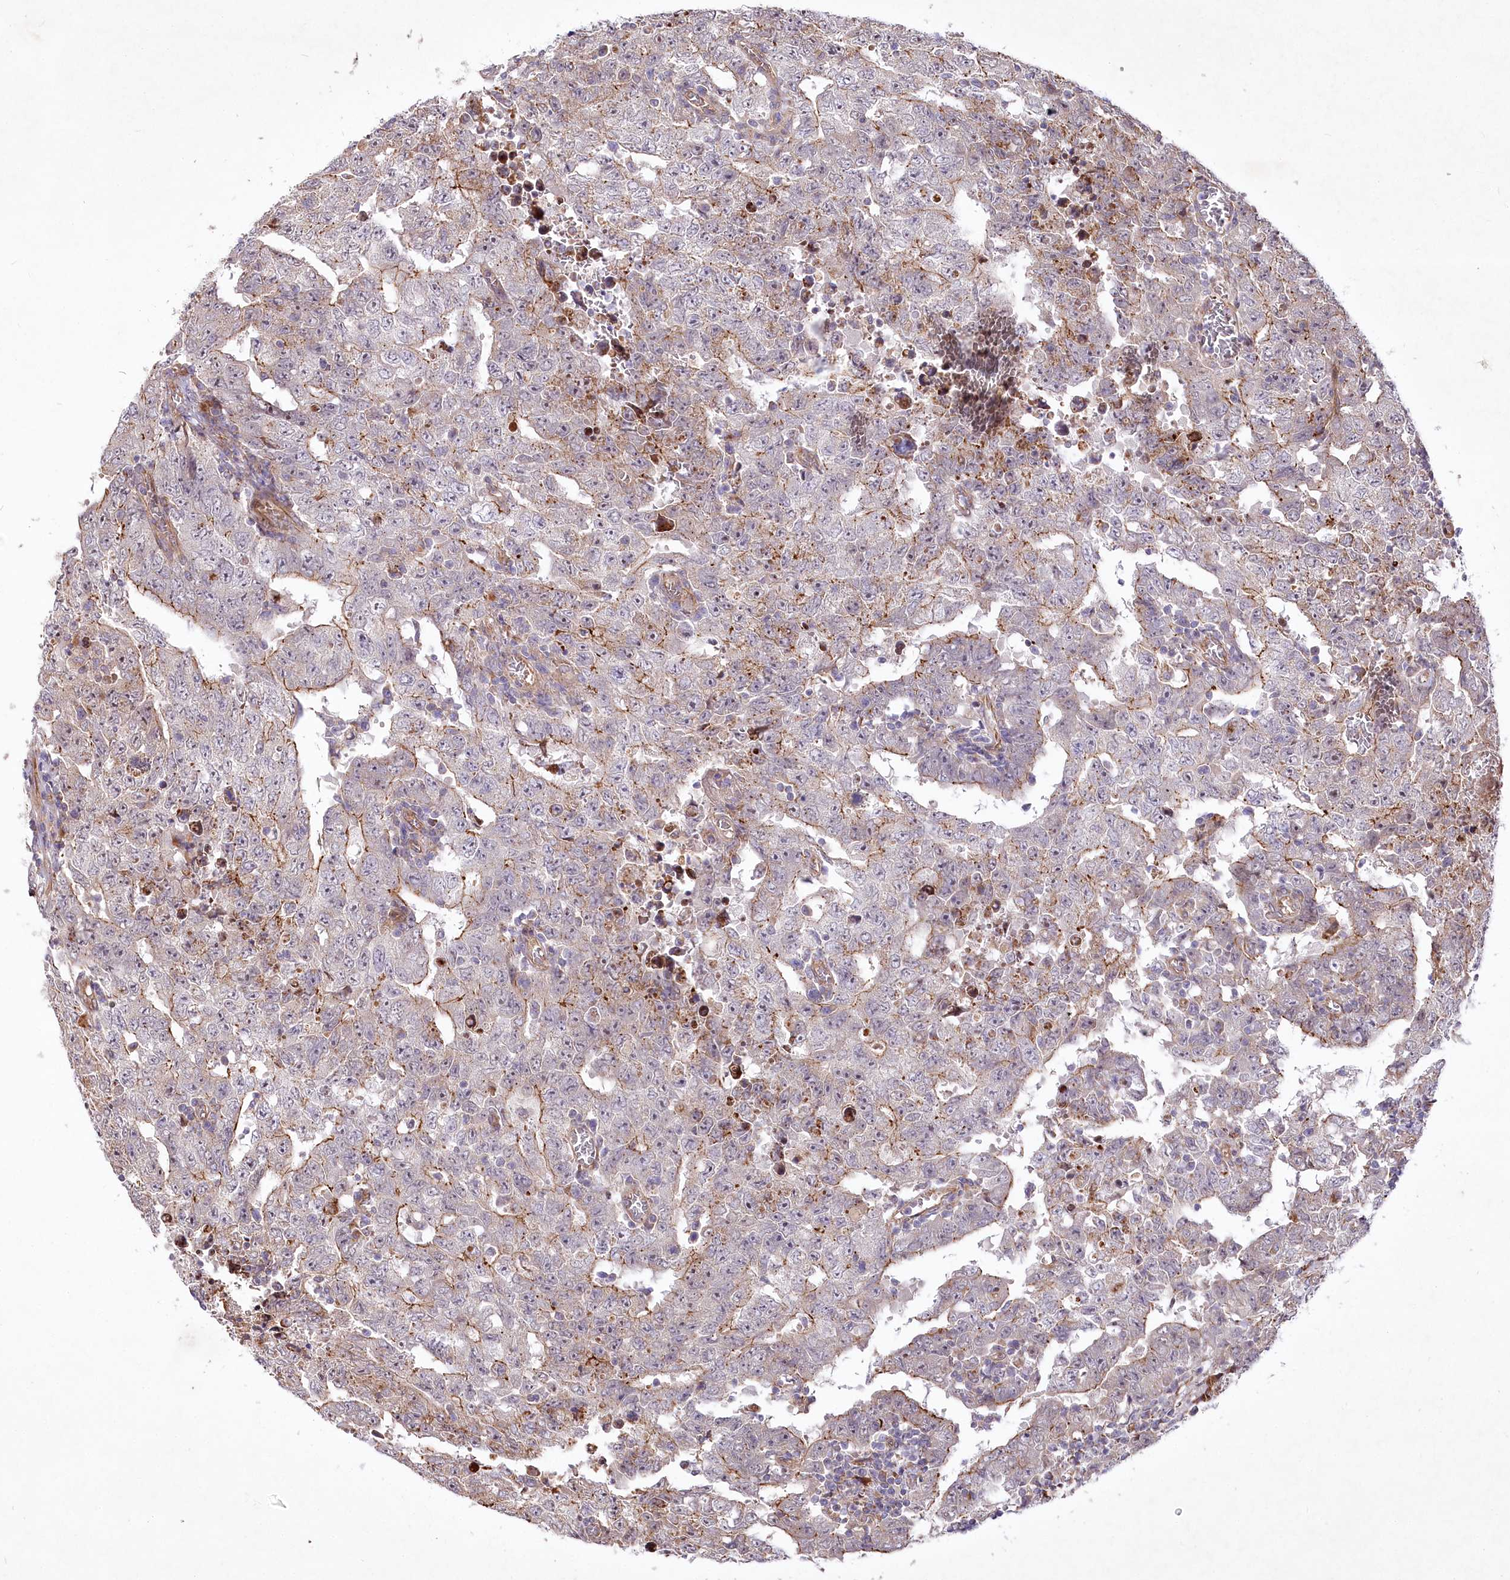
{"staining": {"intensity": "moderate", "quantity": "<25%", "location": "cytoplasmic/membranous"}, "tissue": "testis cancer", "cell_type": "Tumor cells", "image_type": "cancer", "snomed": [{"axis": "morphology", "description": "Carcinoma, Embryonal, NOS"}, {"axis": "topography", "description": "Testis"}], "caption": "Human embryonal carcinoma (testis) stained with a protein marker exhibits moderate staining in tumor cells.", "gene": "PSTK", "patient": {"sex": "male", "age": 26}}